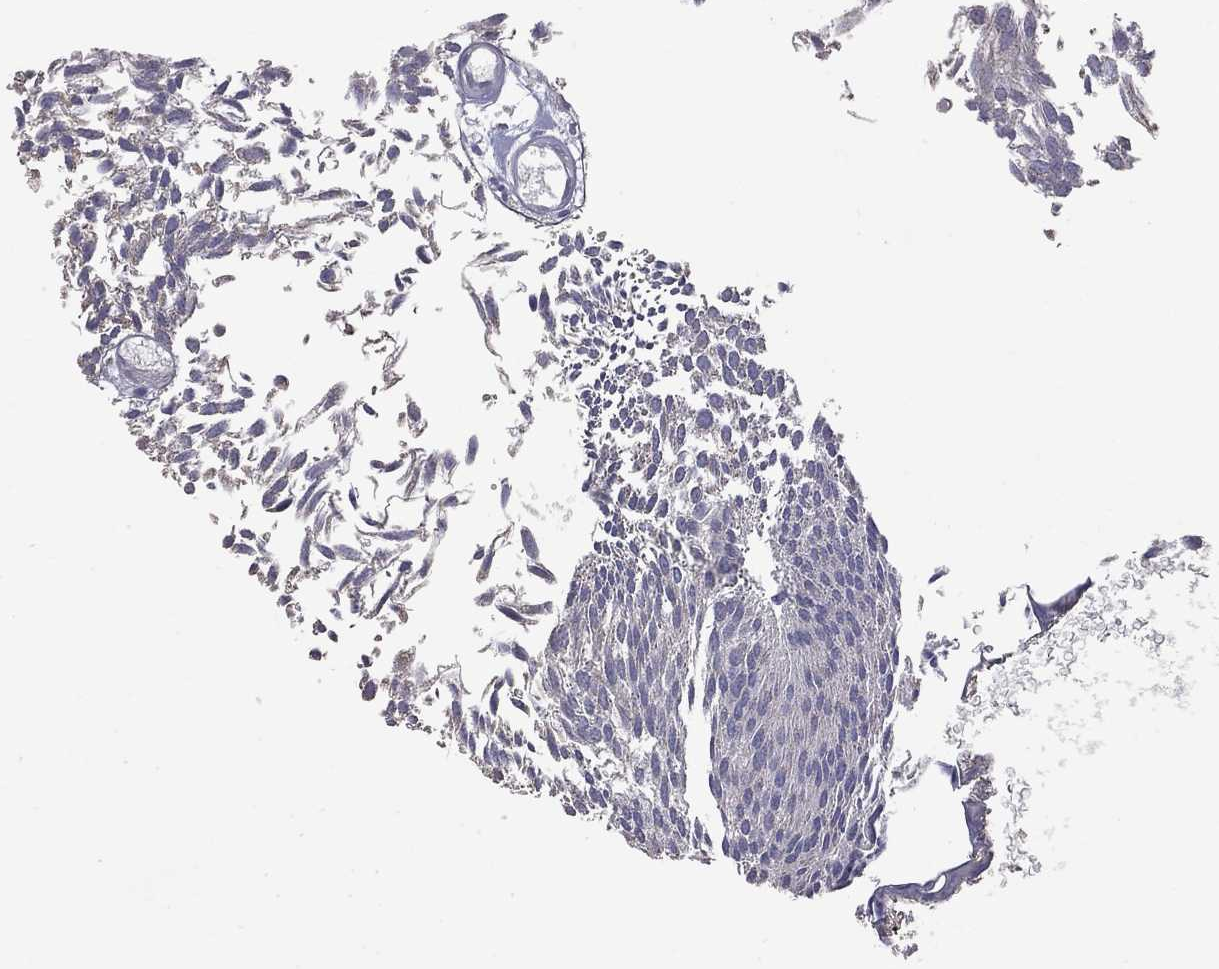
{"staining": {"intensity": "negative", "quantity": "none", "location": "none"}, "tissue": "urothelial cancer", "cell_type": "Tumor cells", "image_type": "cancer", "snomed": [{"axis": "morphology", "description": "Urothelial carcinoma, Low grade"}, {"axis": "topography", "description": "Urinary bladder"}], "caption": "Tumor cells show no significant protein staining in urothelial cancer.", "gene": "HTR6", "patient": {"sex": "male", "age": 63}}